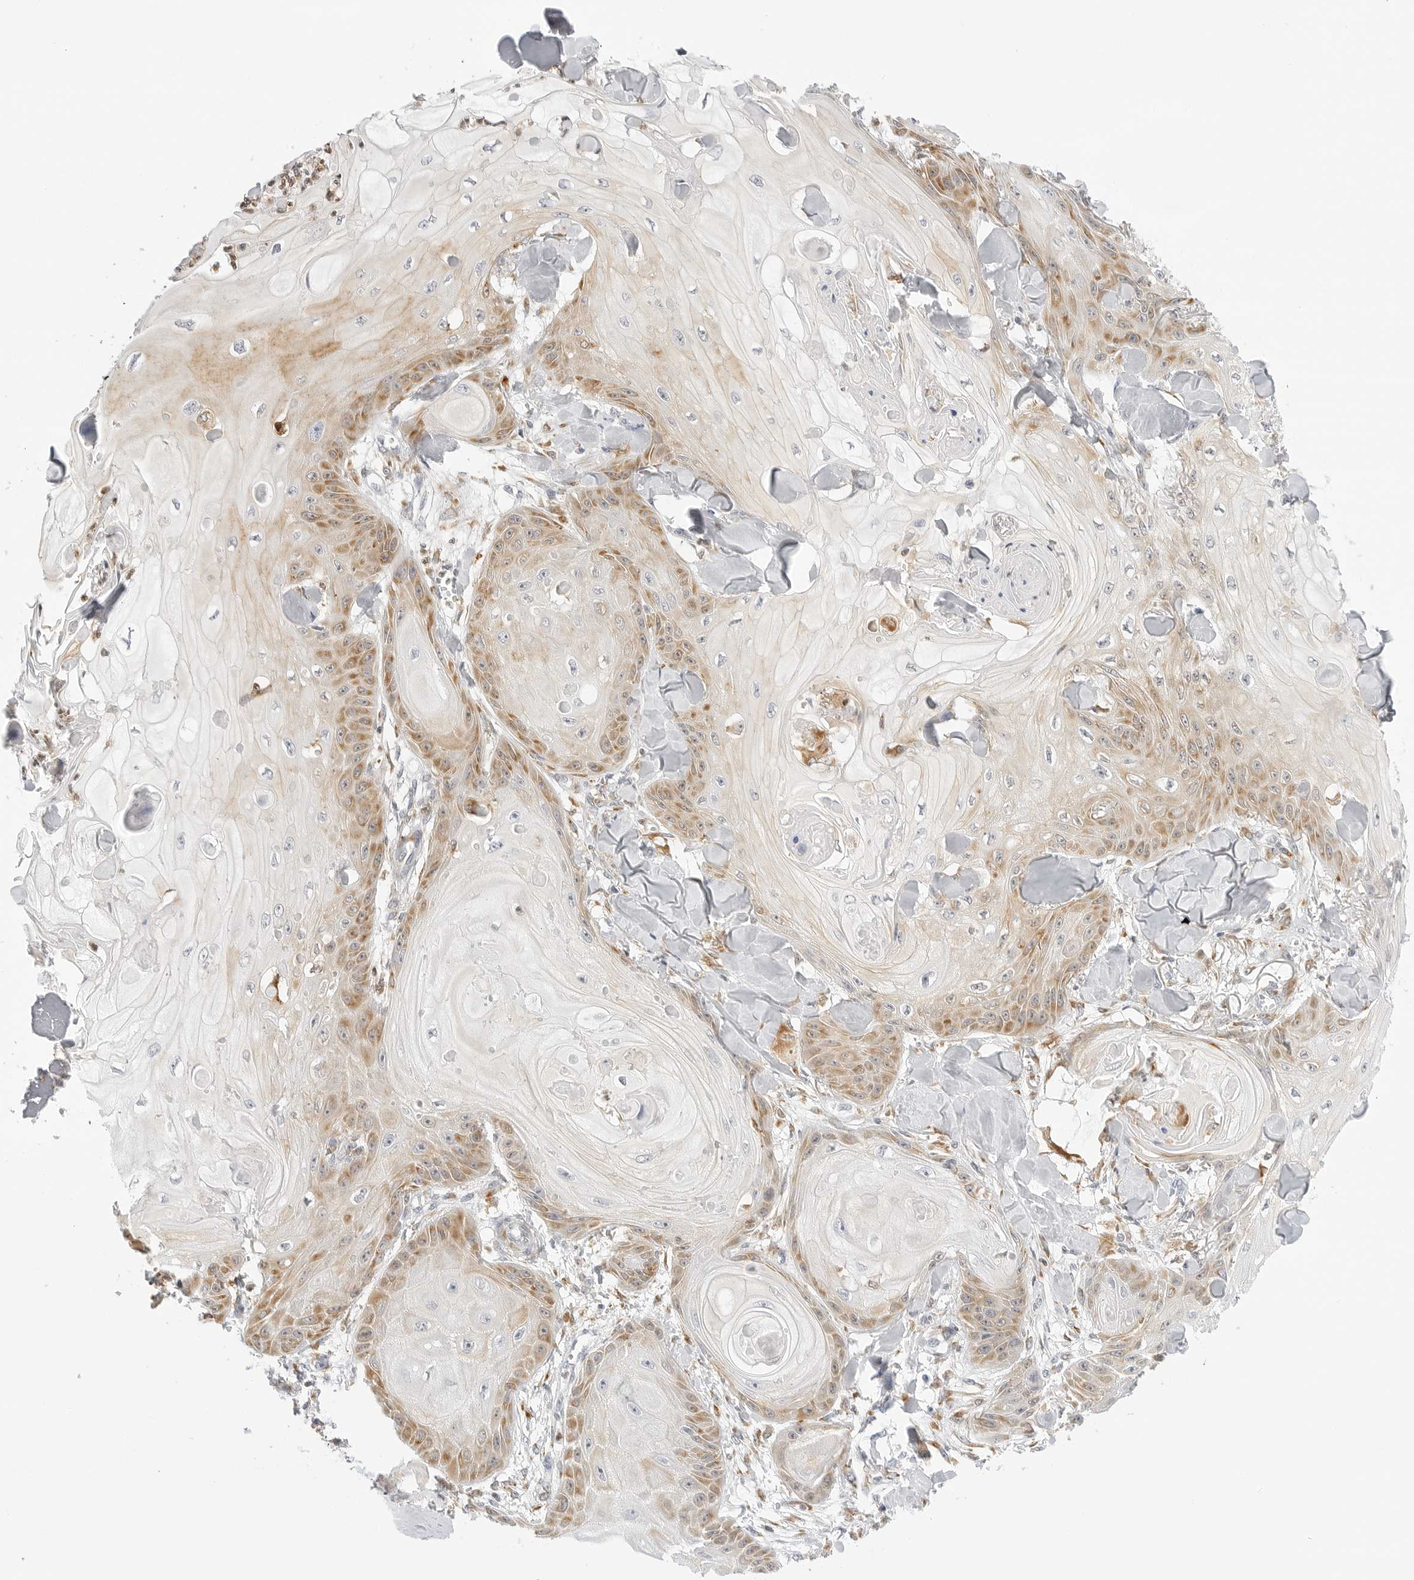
{"staining": {"intensity": "moderate", "quantity": "<25%", "location": "cytoplasmic/membranous"}, "tissue": "skin cancer", "cell_type": "Tumor cells", "image_type": "cancer", "snomed": [{"axis": "morphology", "description": "Squamous cell carcinoma, NOS"}, {"axis": "topography", "description": "Skin"}], "caption": "The immunohistochemical stain shows moderate cytoplasmic/membranous expression in tumor cells of skin cancer tissue.", "gene": "THEM4", "patient": {"sex": "male", "age": 74}}